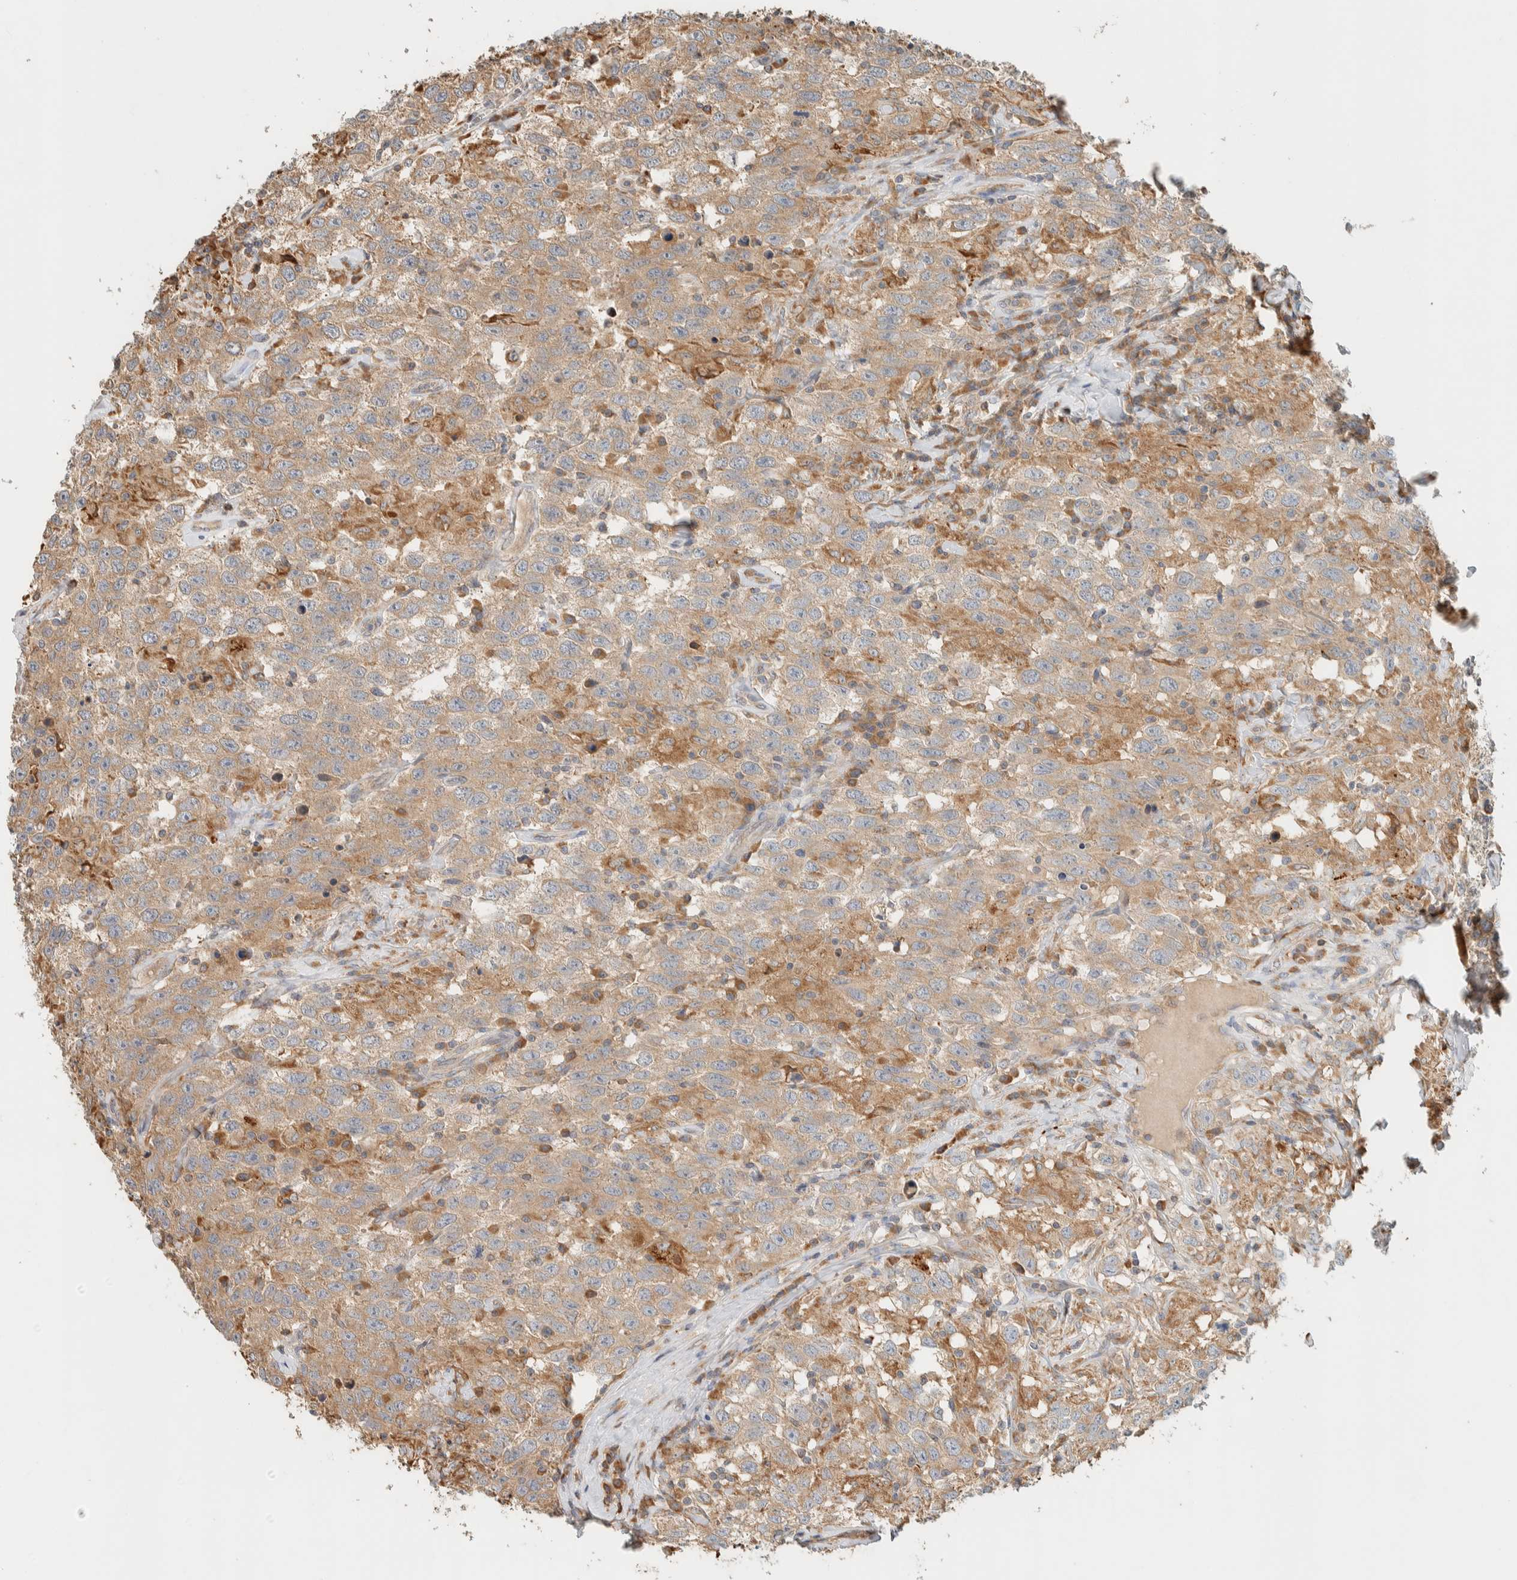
{"staining": {"intensity": "moderate", "quantity": ">75%", "location": "cytoplasmic/membranous"}, "tissue": "testis cancer", "cell_type": "Tumor cells", "image_type": "cancer", "snomed": [{"axis": "morphology", "description": "Seminoma, NOS"}, {"axis": "topography", "description": "Testis"}], "caption": "The photomicrograph exhibits a brown stain indicating the presence of a protein in the cytoplasmic/membranous of tumor cells in testis cancer (seminoma).", "gene": "RAB11FIP1", "patient": {"sex": "male", "age": 41}}